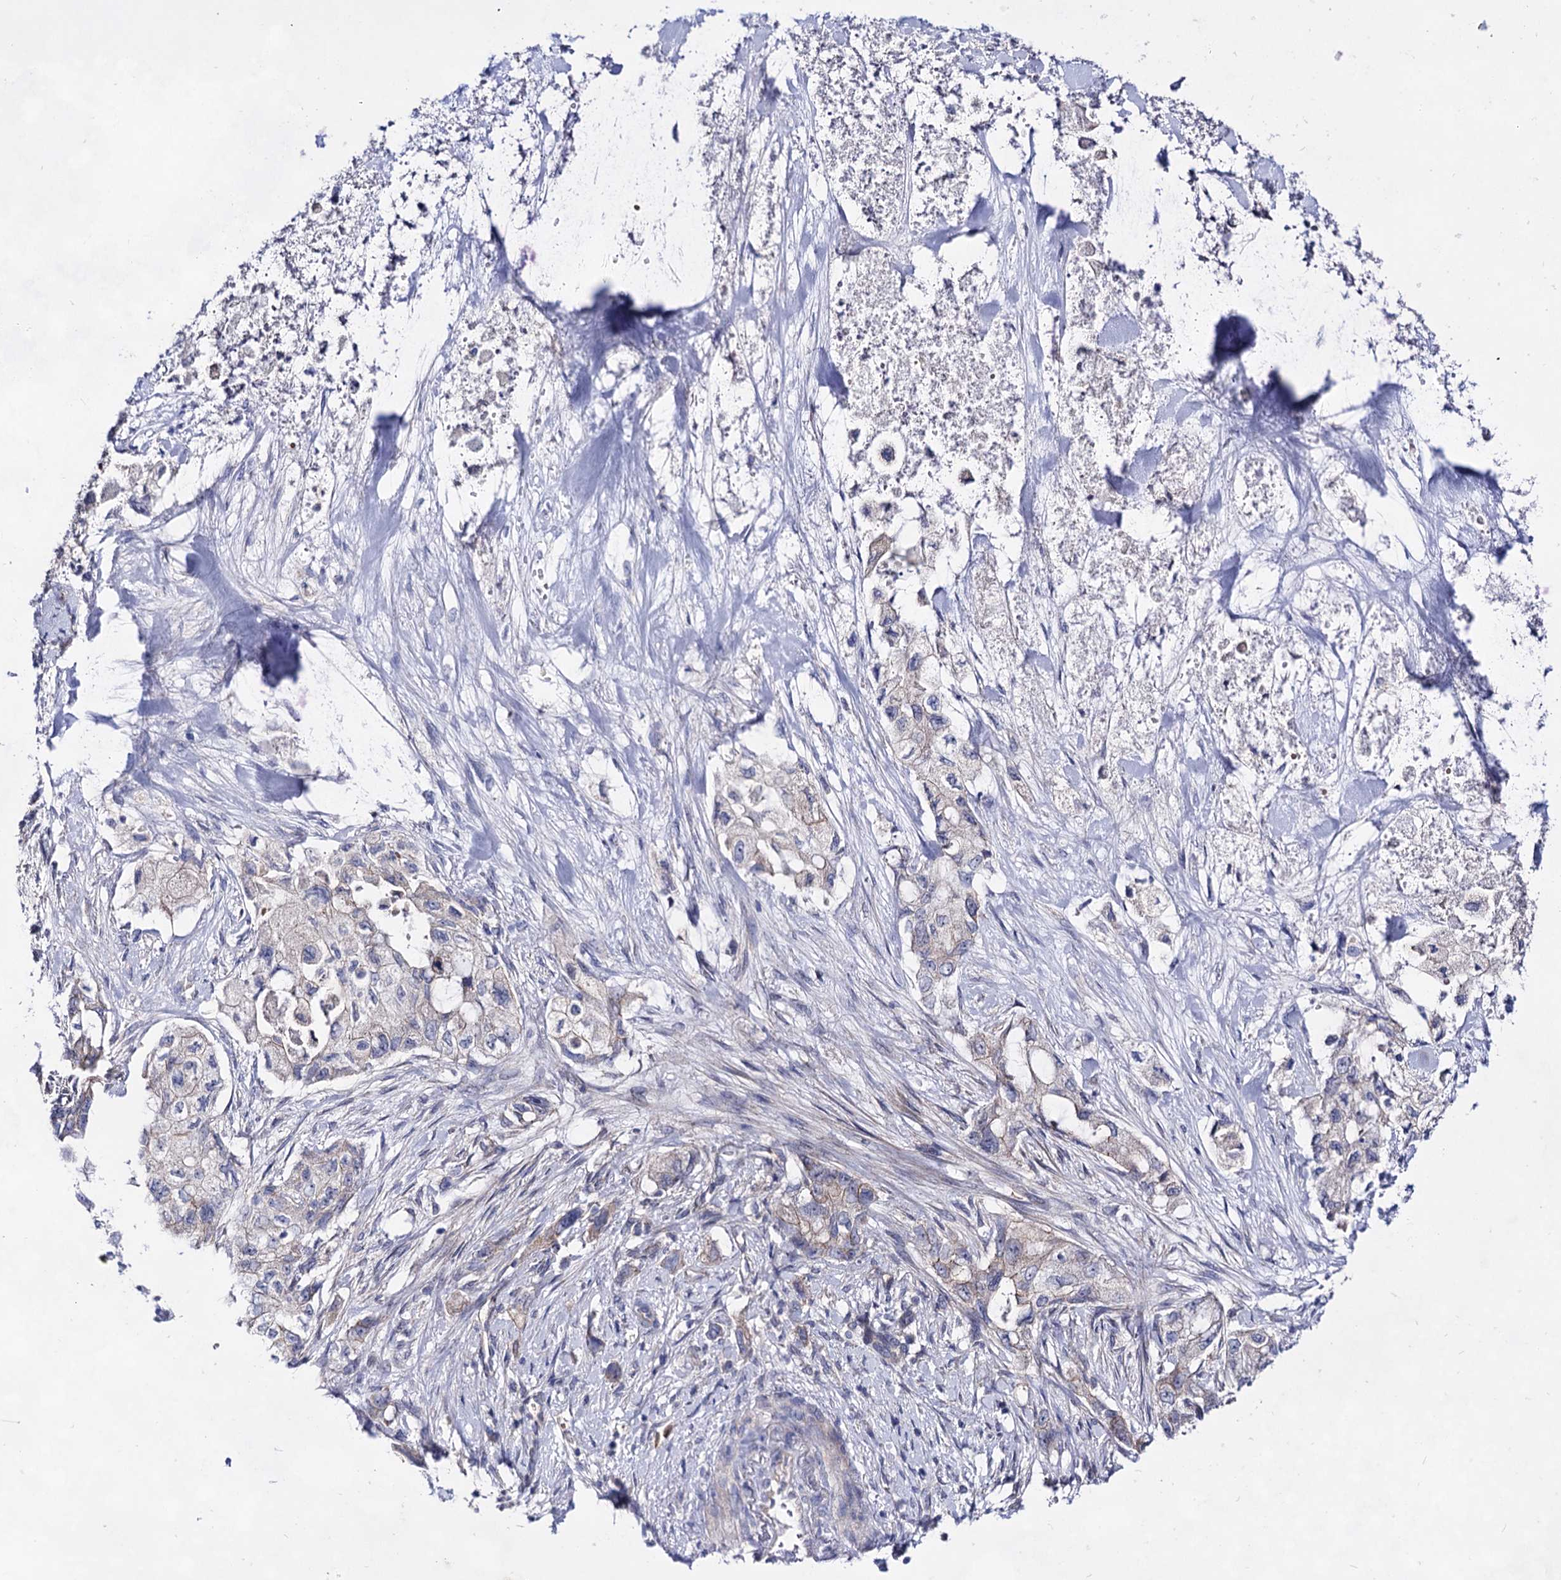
{"staining": {"intensity": "weak", "quantity": "25%-75%", "location": "cytoplasmic/membranous"}, "tissue": "pancreatic cancer", "cell_type": "Tumor cells", "image_type": "cancer", "snomed": [{"axis": "morphology", "description": "Adenocarcinoma, NOS"}, {"axis": "topography", "description": "Pancreas"}], "caption": "Approximately 25%-75% of tumor cells in human adenocarcinoma (pancreatic) show weak cytoplasmic/membranous protein staining as visualized by brown immunohistochemical staining.", "gene": "PLIN1", "patient": {"sex": "female", "age": 73}}